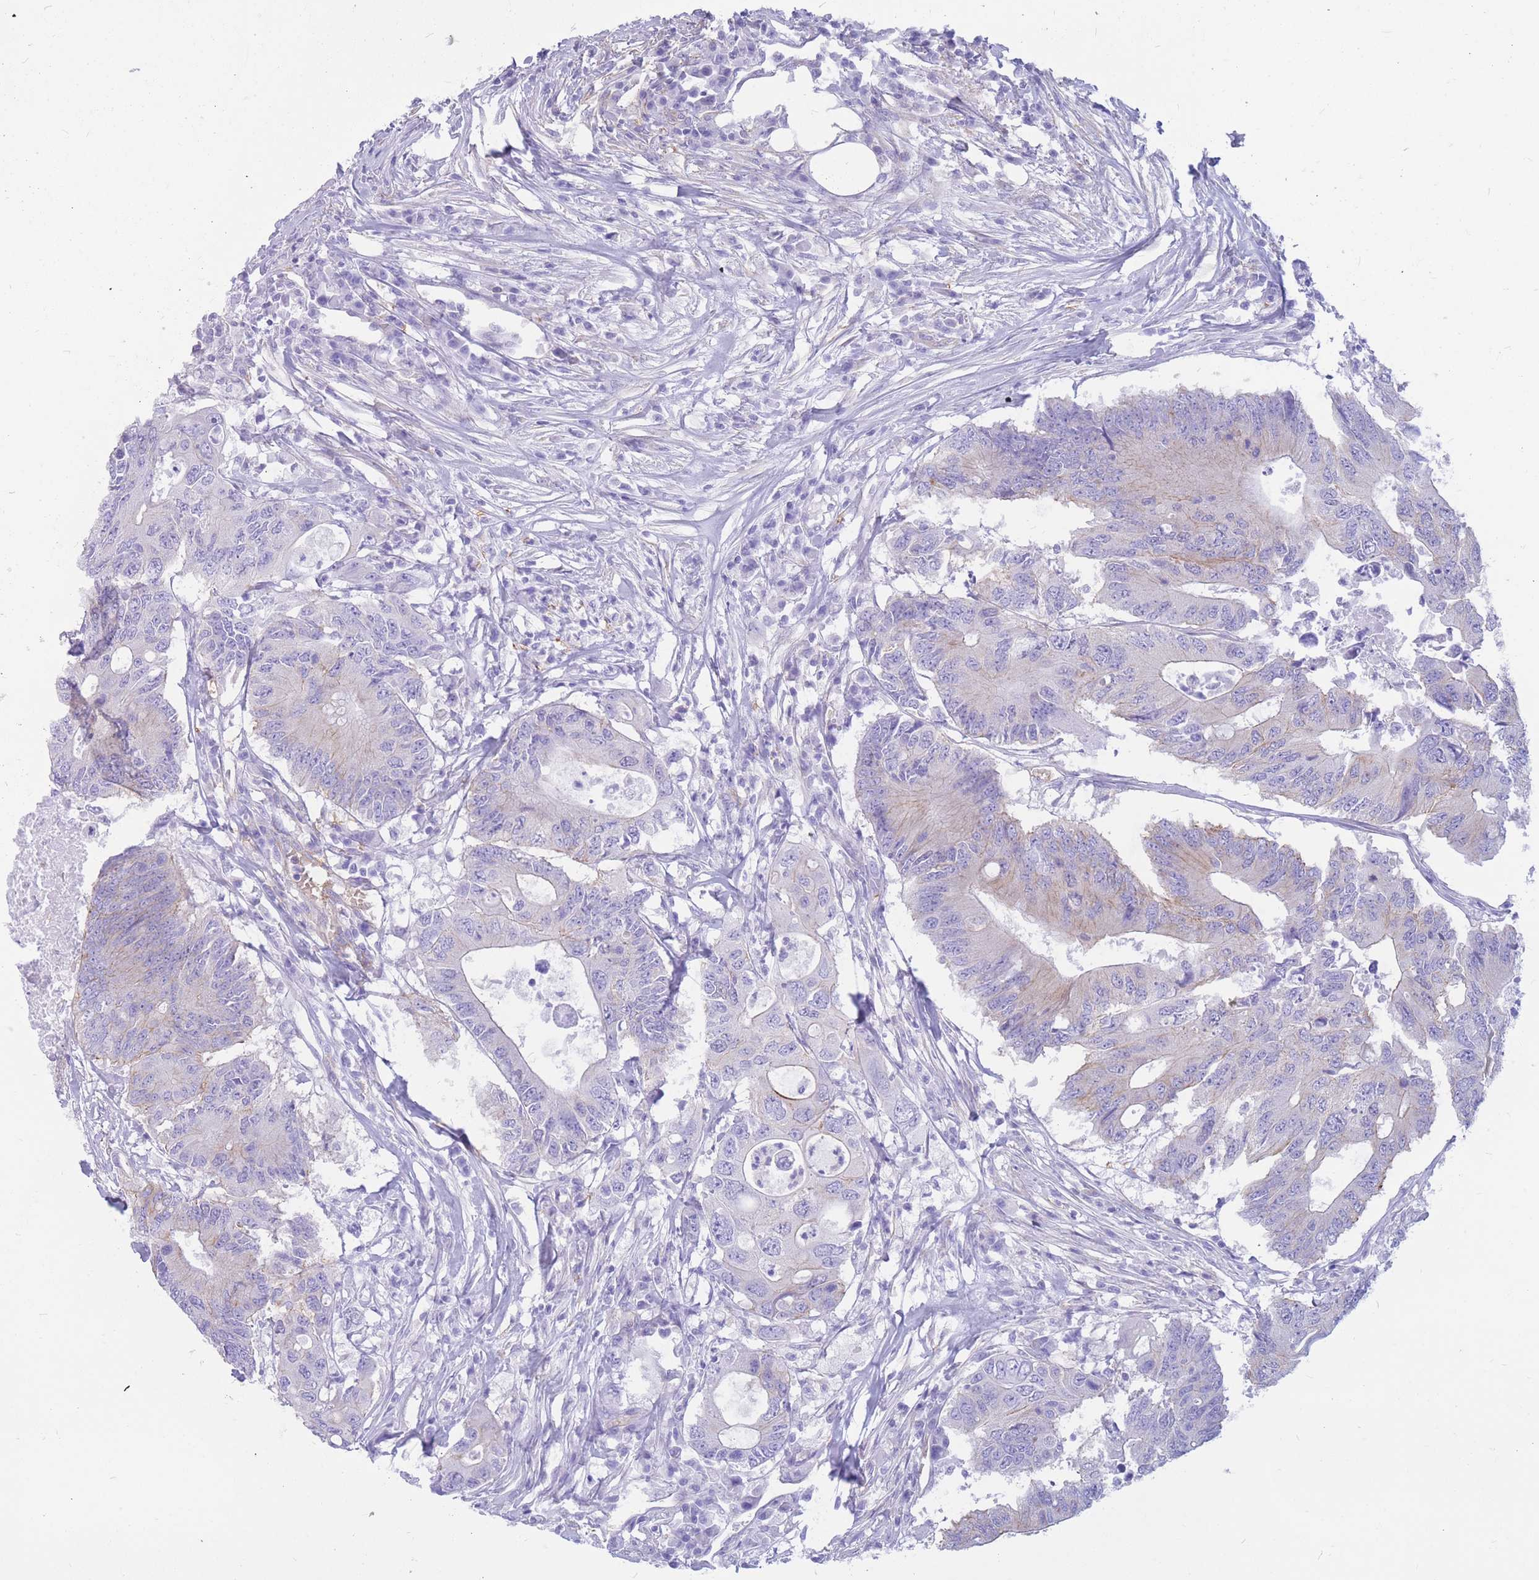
{"staining": {"intensity": "weak", "quantity": "<25%", "location": "cytoplasmic/membranous"}, "tissue": "colorectal cancer", "cell_type": "Tumor cells", "image_type": "cancer", "snomed": [{"axis": "morphology", "description": "Adenocarcinoma, NOS"}, {"axis": "topography", "description": "Colon"}], "caption": "This is an immunohistochemistry (IHC) histopathology image of colorectal cancer. There is no expression in tumor cells.", "gene": "ADD2", "patient": {"sex": "male", "age": 71}}